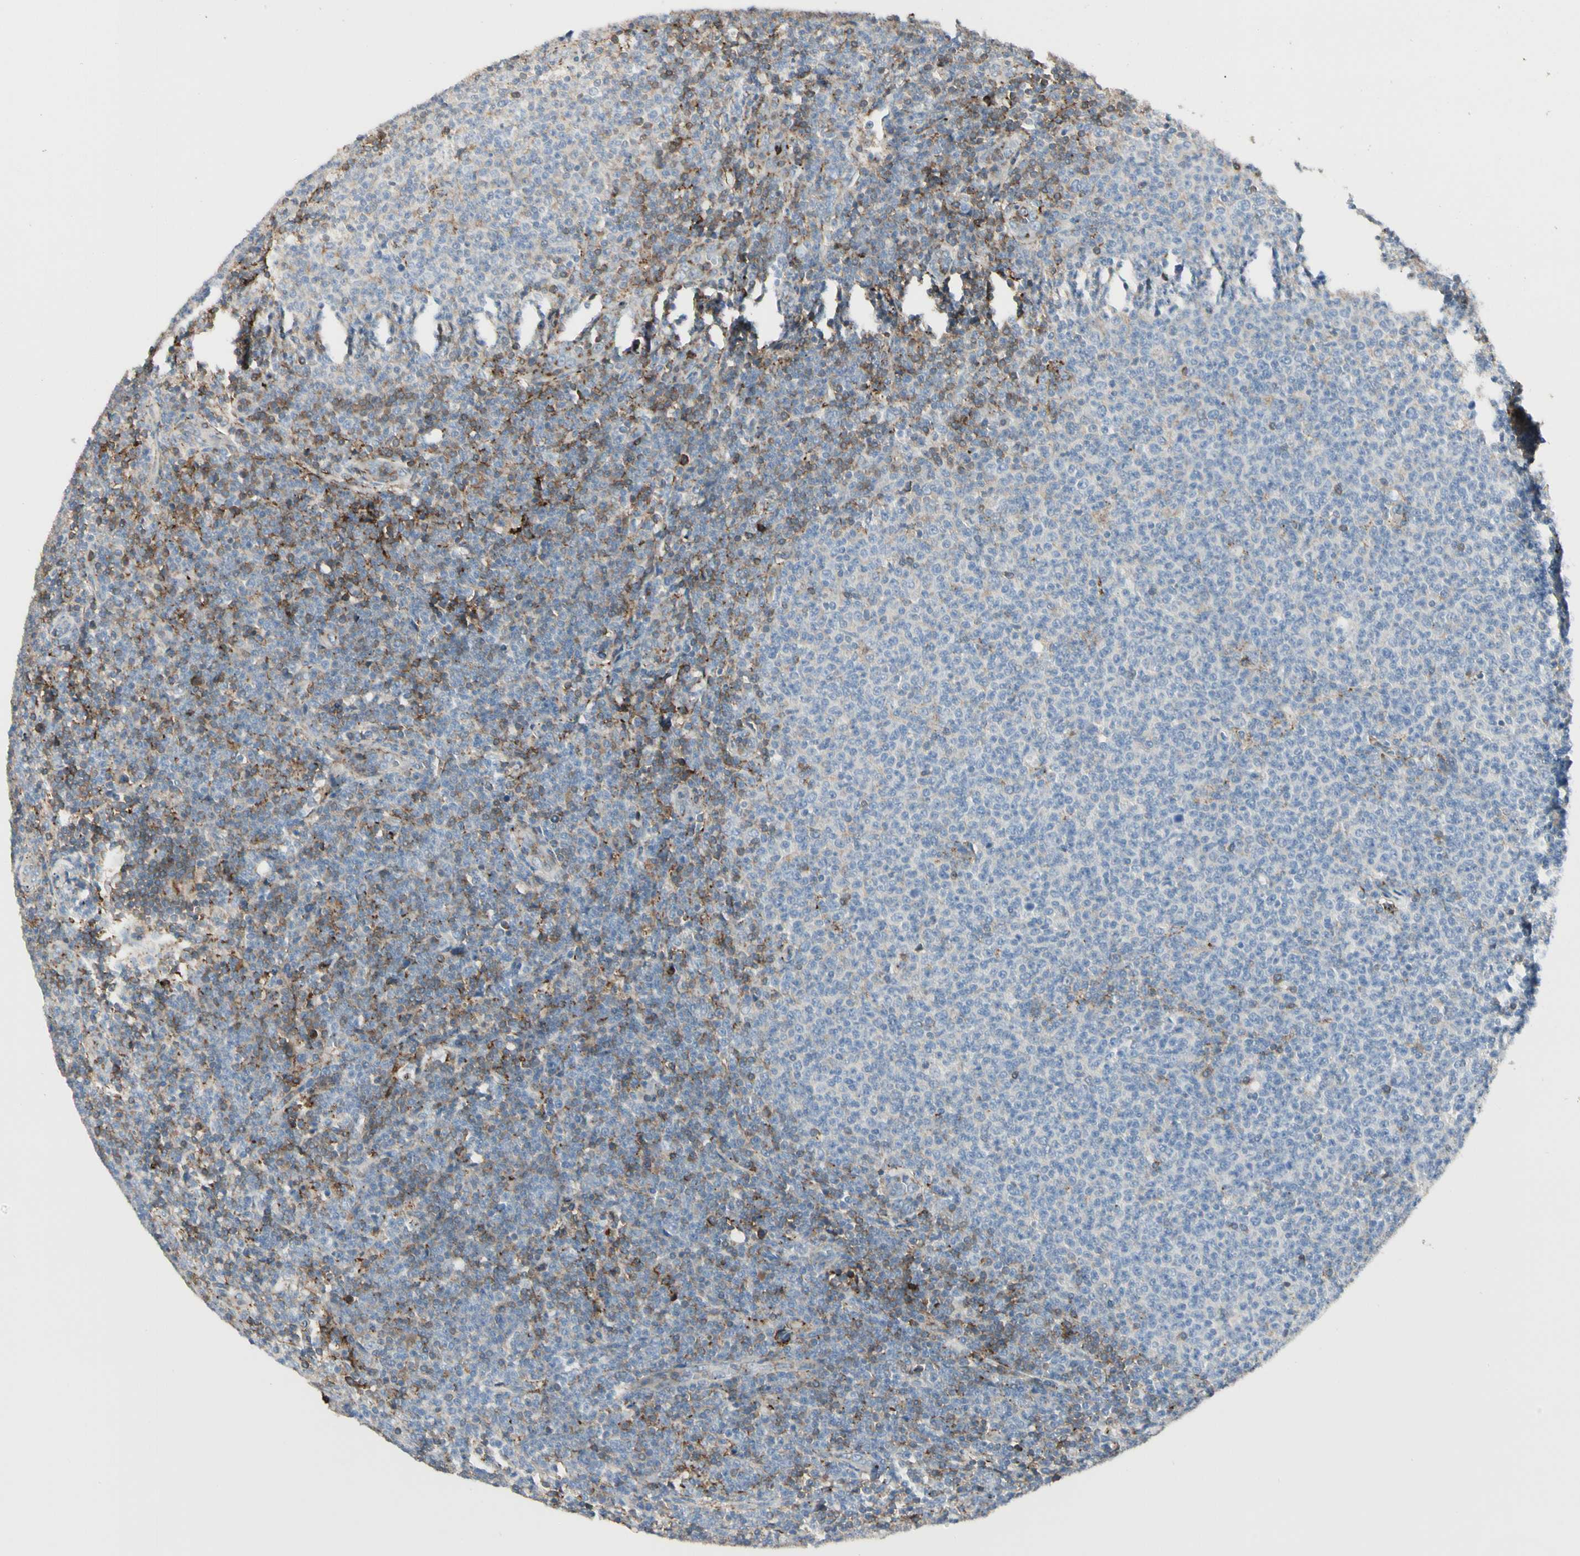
{"staining": {"intensity": "weak", "quantity": "<25%", "location": "cytoplasmic/membranous"}, "tissue": "lymphoma", "cell_type": "Tumor cells", "image_type": "cancer", "snomed": [{"axis": "morphology", "description": "Malignant lymphoma, non-Hodgkin's type, Low grade"}, {"axis": "topography", "description": "Lymph node"}], "caption": "Immunohistochemical staining of low-grade malignant lymphoma, non-Hodgkin's type shows no significant positivity in tumor cells.", "gene": "CLEC2B", "patient": {"sex": "male", "age": 66}}